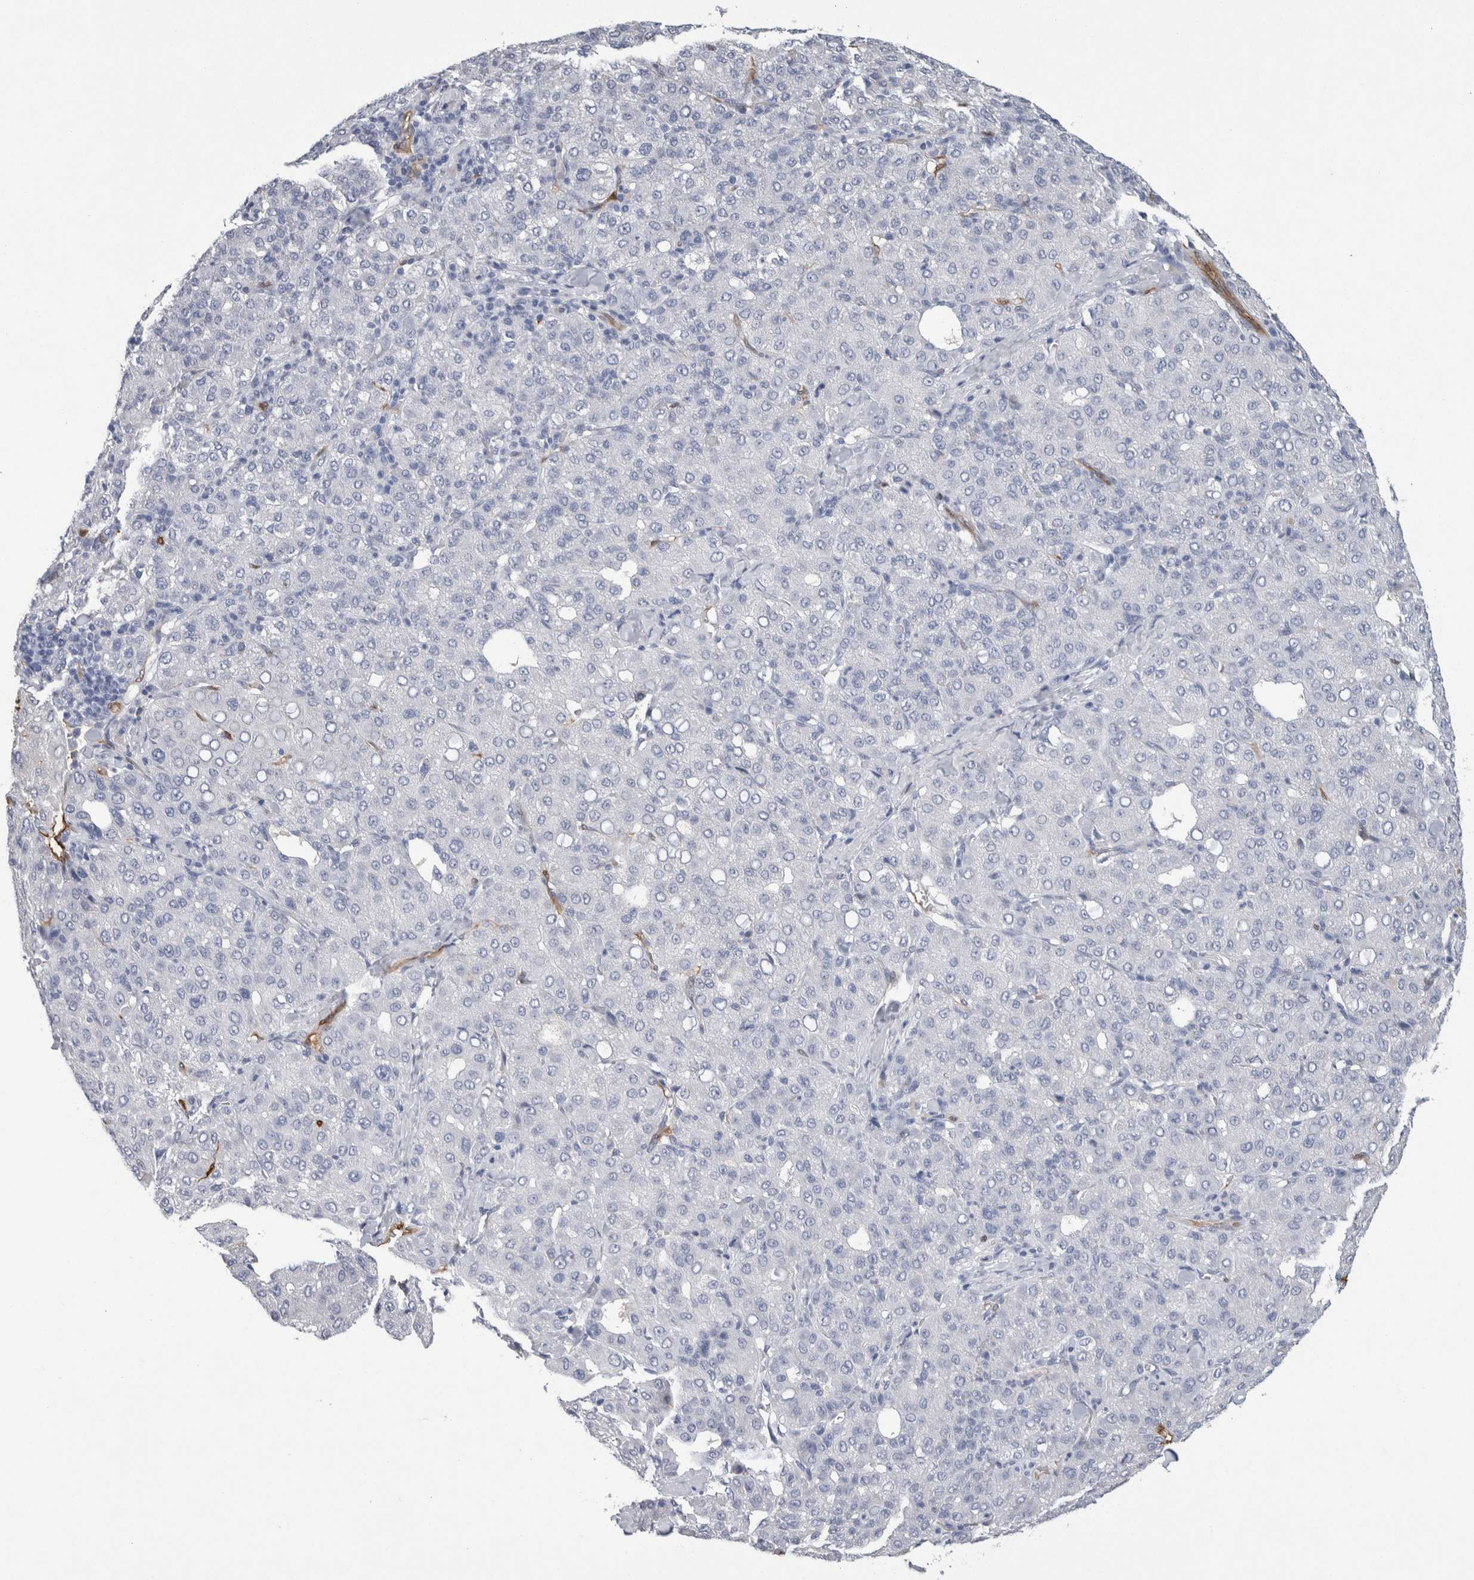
{"staining": {"intensity": "negative", "quantity": "none", "location": "none"}, "tissue": "liver cancer", "cell_type": "Tumor cells", "image_type": "cancer", "snomed": [{"axis": "morphology", "description": "Carcinoma, Hepatocellular, NOS"}, {"axis": "topography", "description": "Liver"}], "caption": "Protein analysis of liver cancer displays no significant expression in tumor cells.", "gene": "FABP4", "patient": {"sex": "male", "age": 65}}